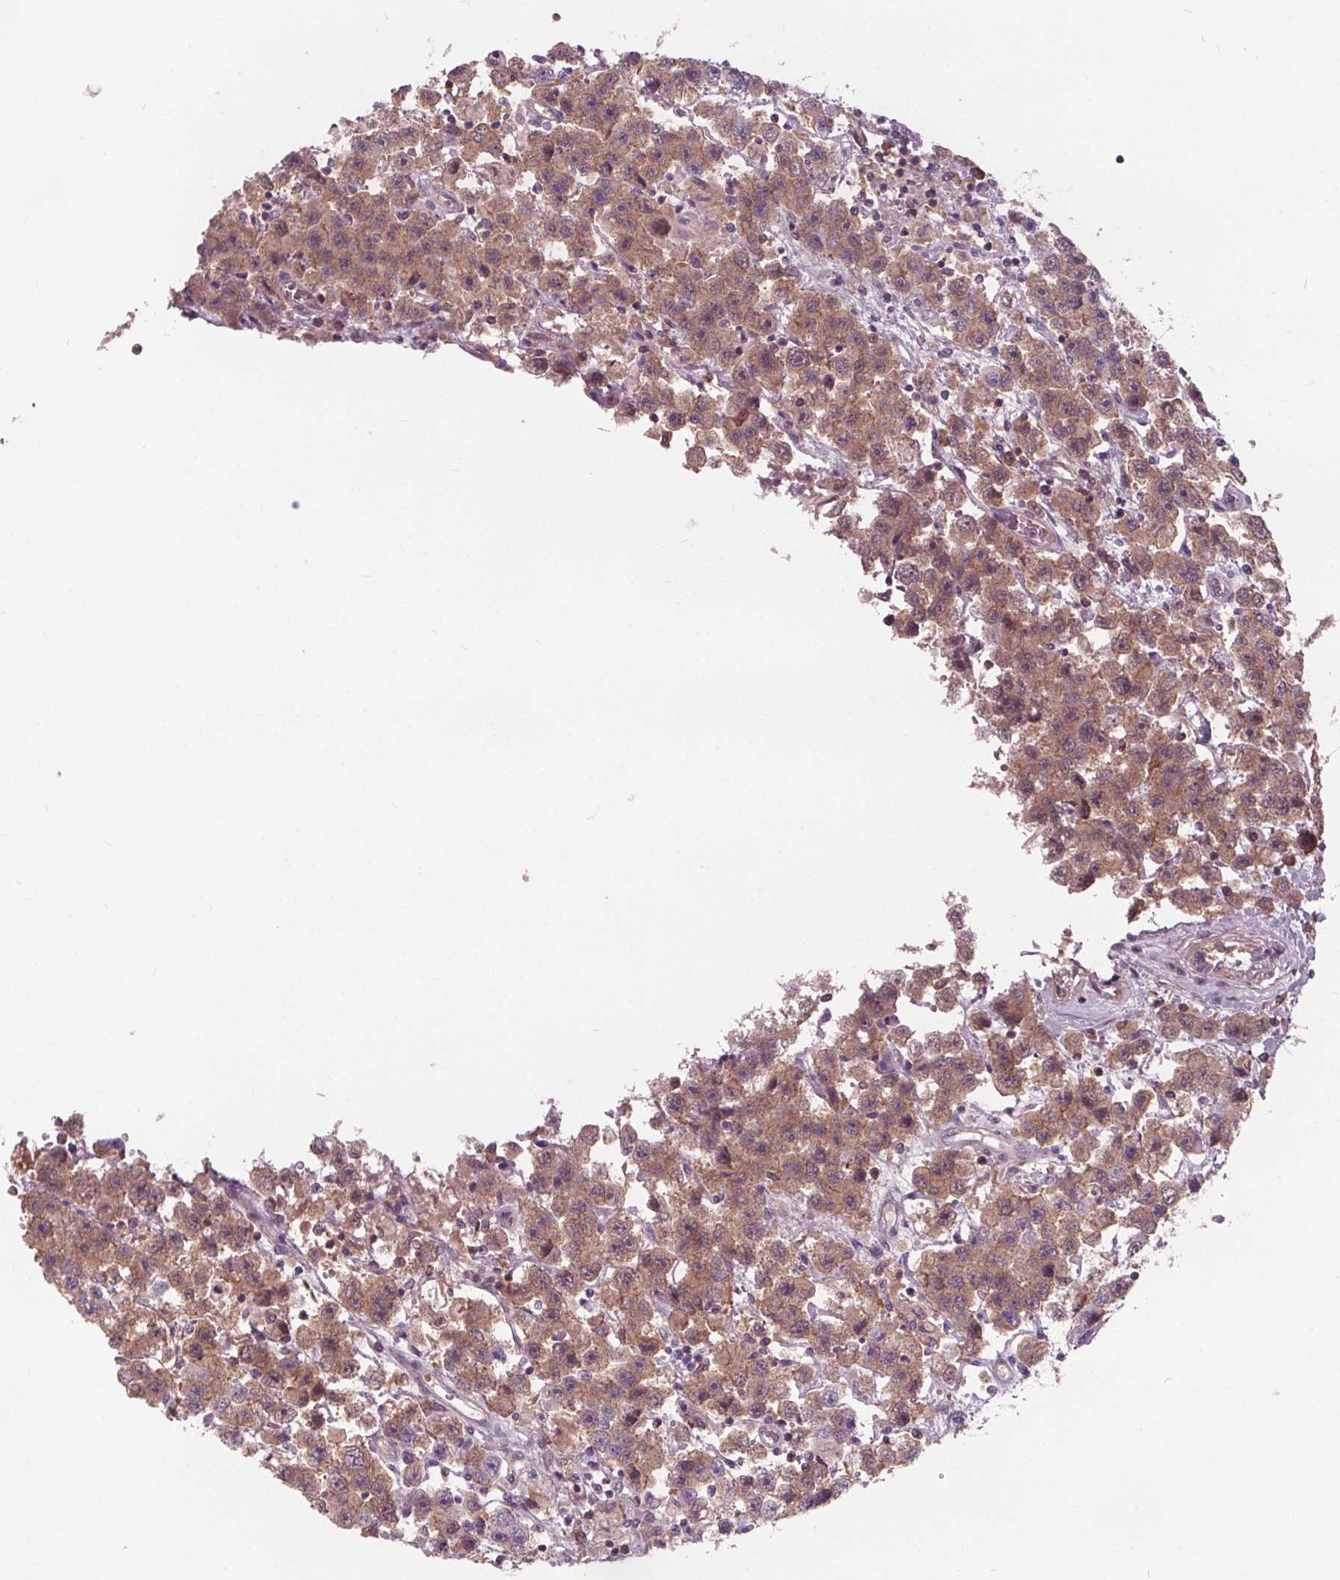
{"staining": {"intensity": "moderate", "quantity": "<25%", "location": "cytoplasmic/membranous"}, "tissue": "testis cancer", "cell_type": "Tumor cells", "image_type": "cancer", "snomed": [{"axis": "morphology", "description": "Seminoma, NOS"}, {"axis": "topography", "description": "Testis"}], "caption": "Immunohistochemistry (DAB (3,3'-diaminobenzidine)) staining of human testis cancer (seminoma) shows moderate cytoplasmic/membranous protein positivity in approximately <25% of tumor cells. Using DAB (3,3'-diaminobenzidine) (brown) and hematoxylin (blue) stains, captured at high magnification using brightfield microscopy.", "gene": "PDGFD", "patient": {"sex": "male", "age": 45}}